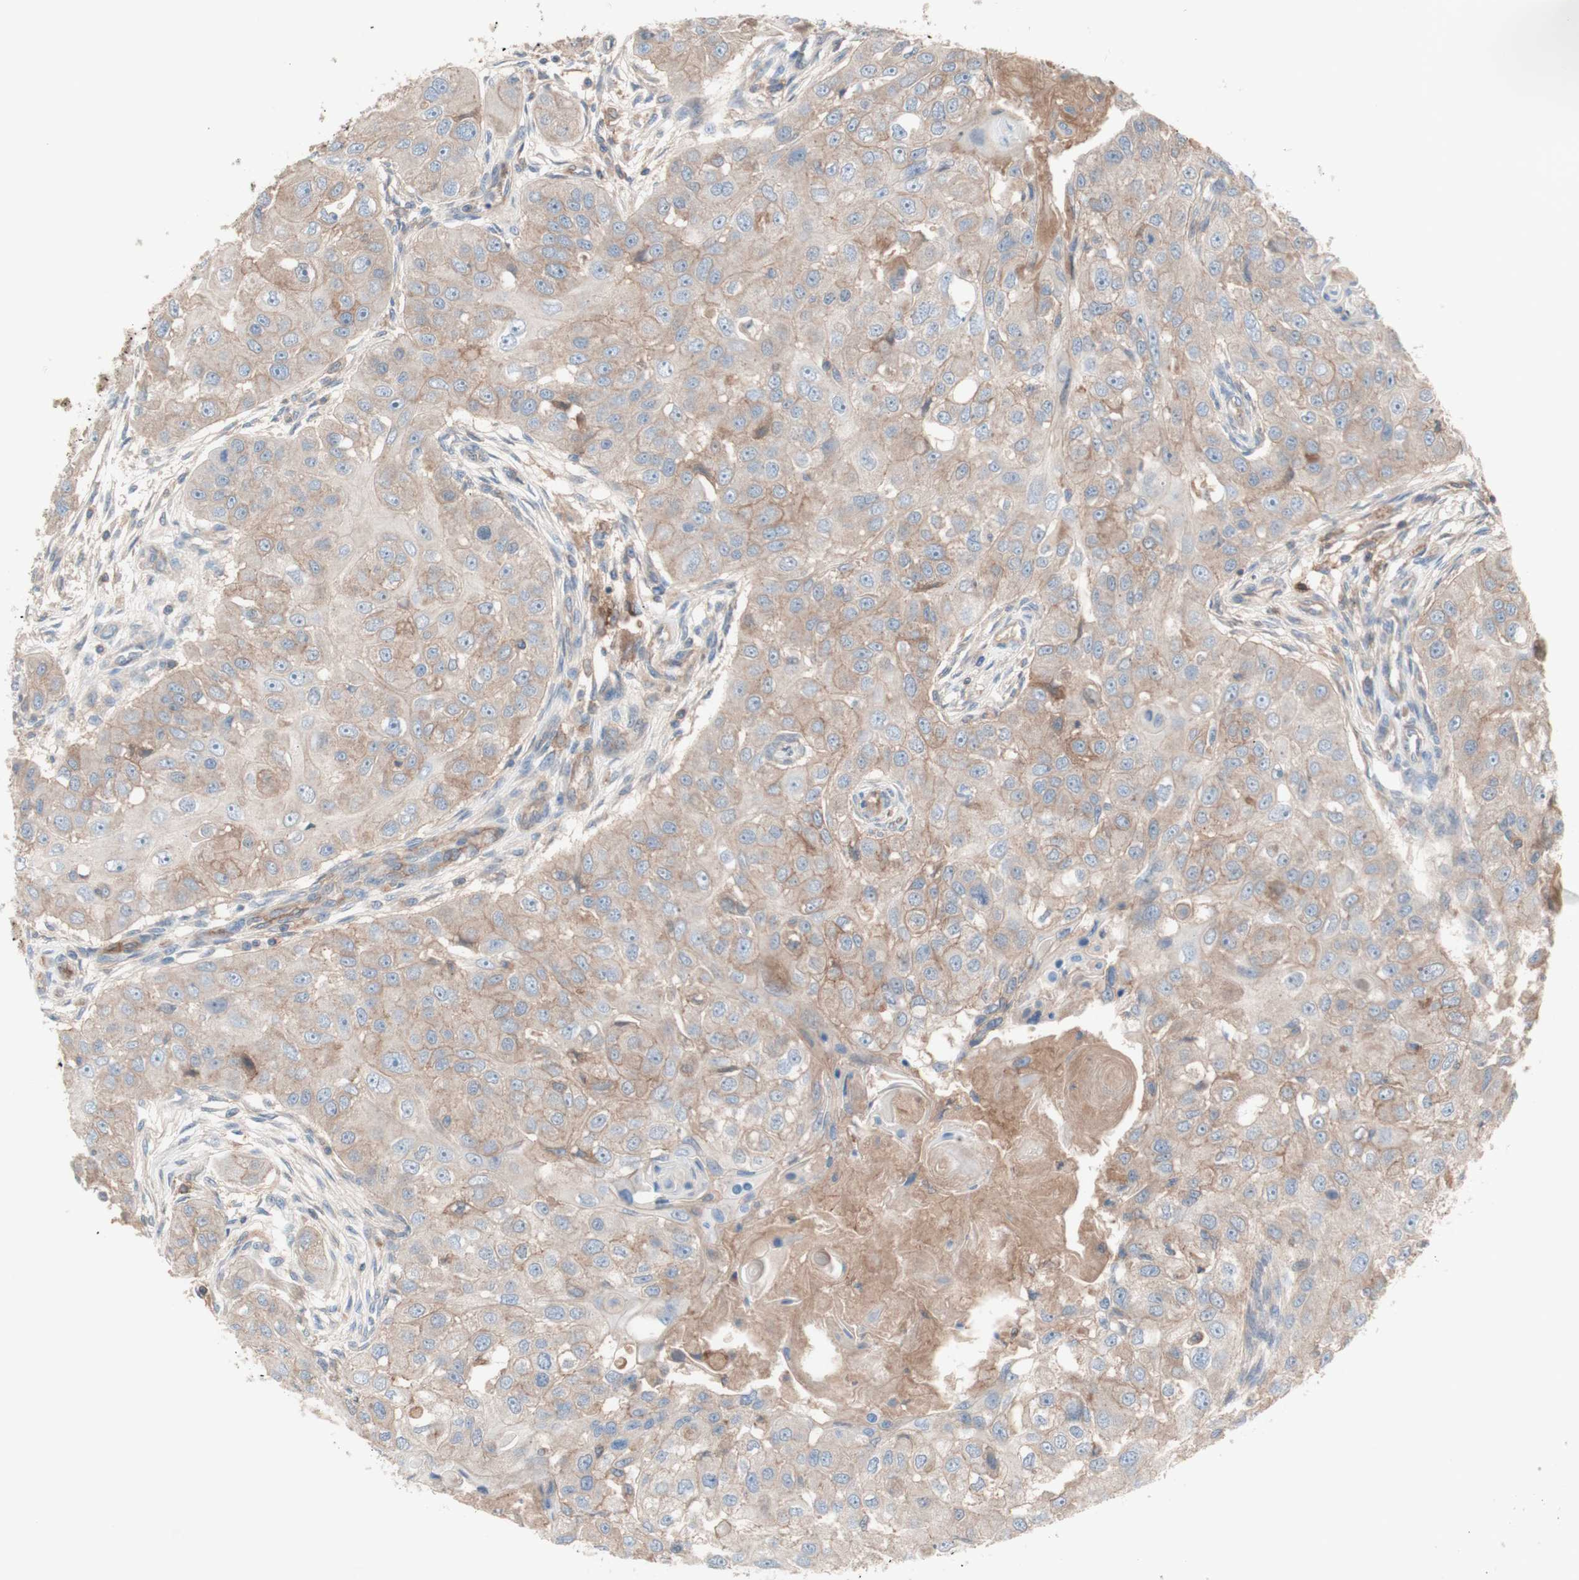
{"staining": {"intensity": "weak", "quantity": ">75%", "location": "cytoplasmic/membranous"}, "tissue": "head and neck cancer", "cell_type": "Tumor cells", "image_type": "cancer", "snomed": [{"axis": "morphology", "description": "Normal tissue, NOS"}, {"axis": "morphology", "description": "Squamous cell carcinoma, NOS"}, {"axis": "topography", "description": "Skeletal muscle"}, {"axis": "topography", "description": "Head-Neck"}], "caption": "Immunohistochemistry (IHC) staining of squamous cell carcinoma (head and neck), which exhibits low levels of weak cytoplasmic/membranous positivity in approximately >75% of tumor cells indicating weak cytoplasmic/membranous protein staining. The staining was performed using DAB (3,3'-diaminobenzidine) (brown) for protein detection and nuclei were counterstained in hematoxylin (blue).", "gene": "CD46", "patient": {"sex": "male", "age": 51}}